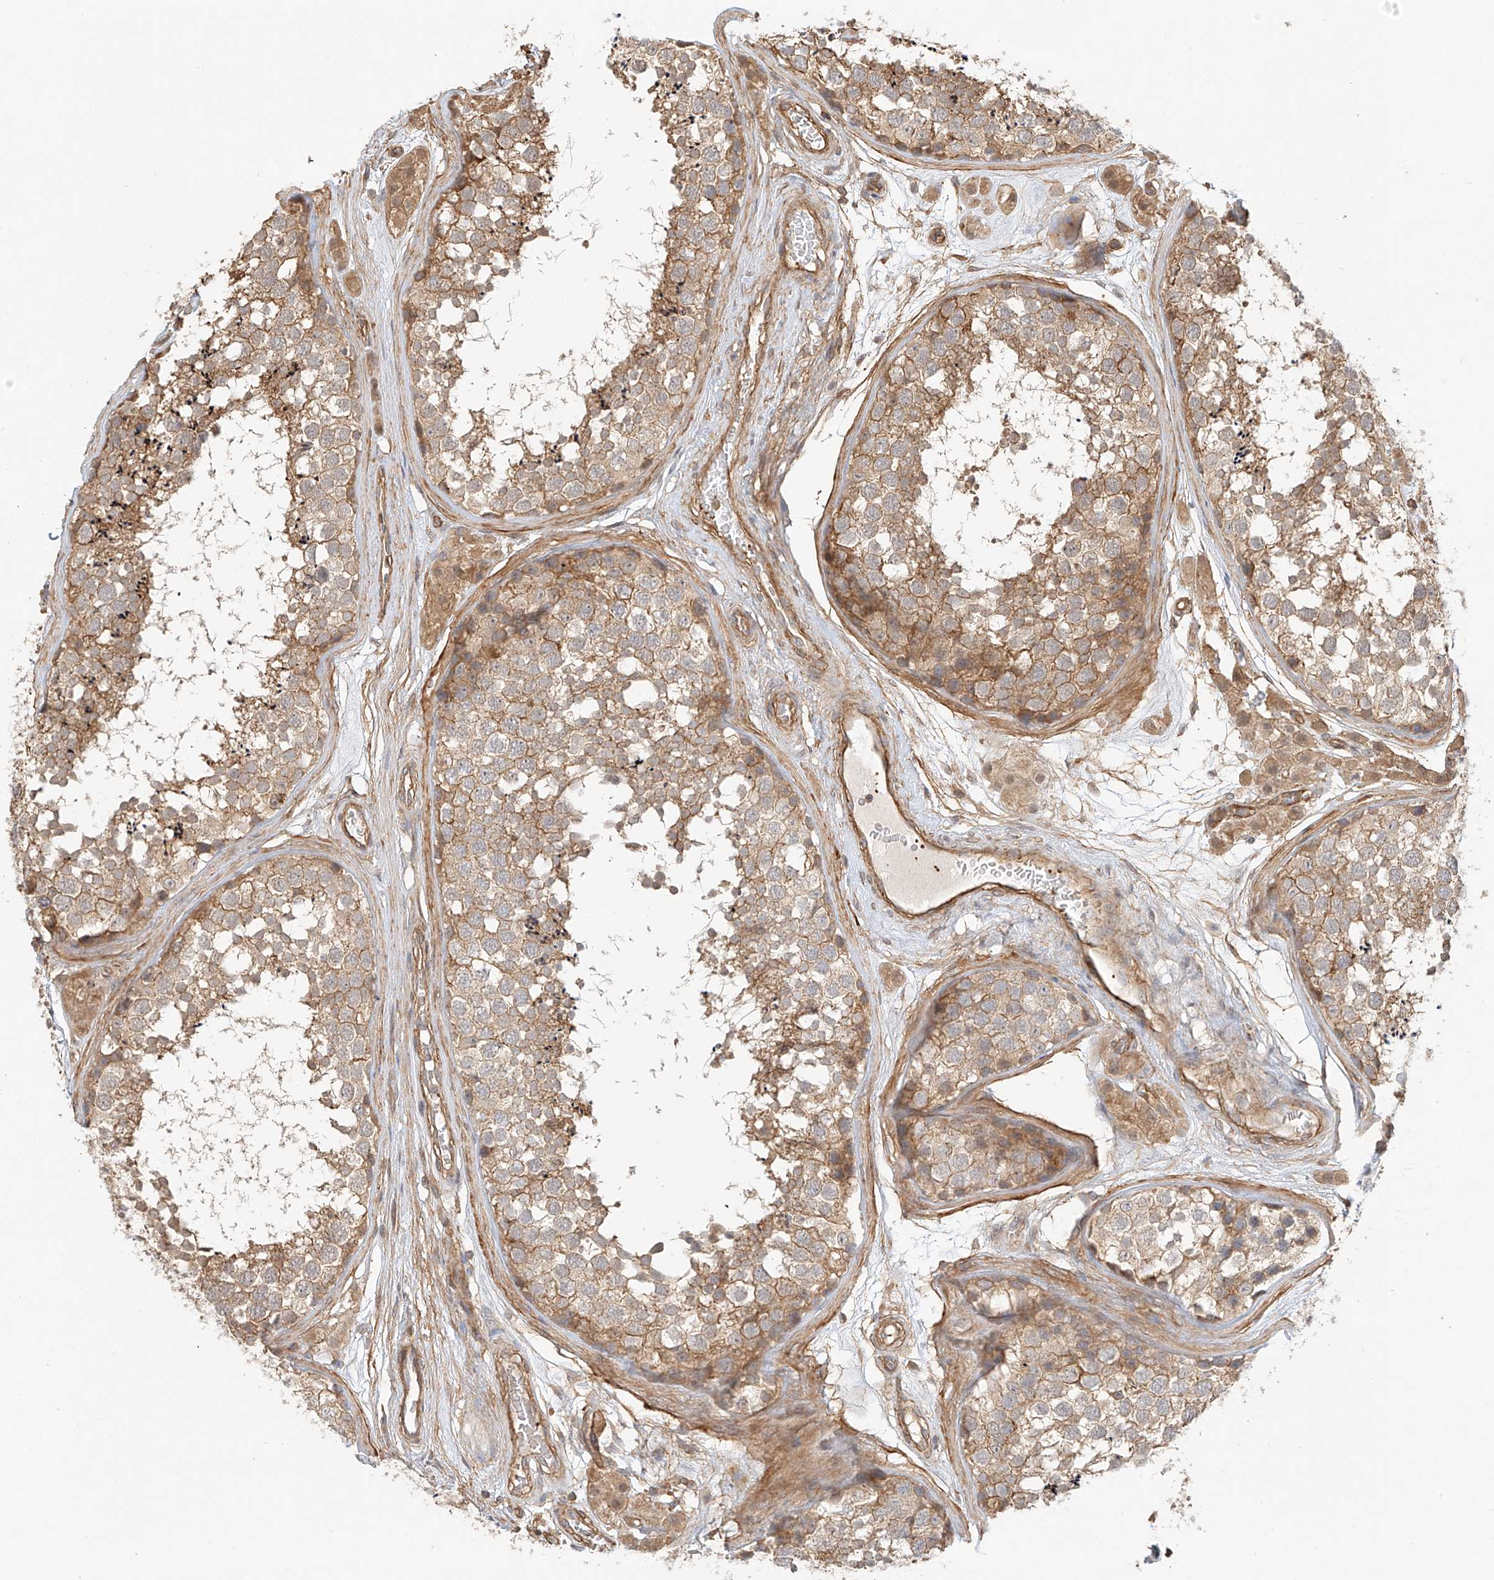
{"staining": {"intensity": "moderate", "quantity": ">75%", "location": "cytoplasmic/membranous"}, "tissue": "testis", "cell_type": "Cells in seminiferous ducts", "image_type": "normal", "snomed": [{"axis": "morphology", "description": "Normal tissue, NOS"}, {"axis": "topography", "description": "Testis"}], "caption": "Immunohistochemical staining of unremarkable testis exhibits moderate cytoplasmic/membranous protein positivity in approximately >75% of cells in seminiferous ducts.", "gene": "CSMD3", "patient": {"sex": "male", "age": 56}}